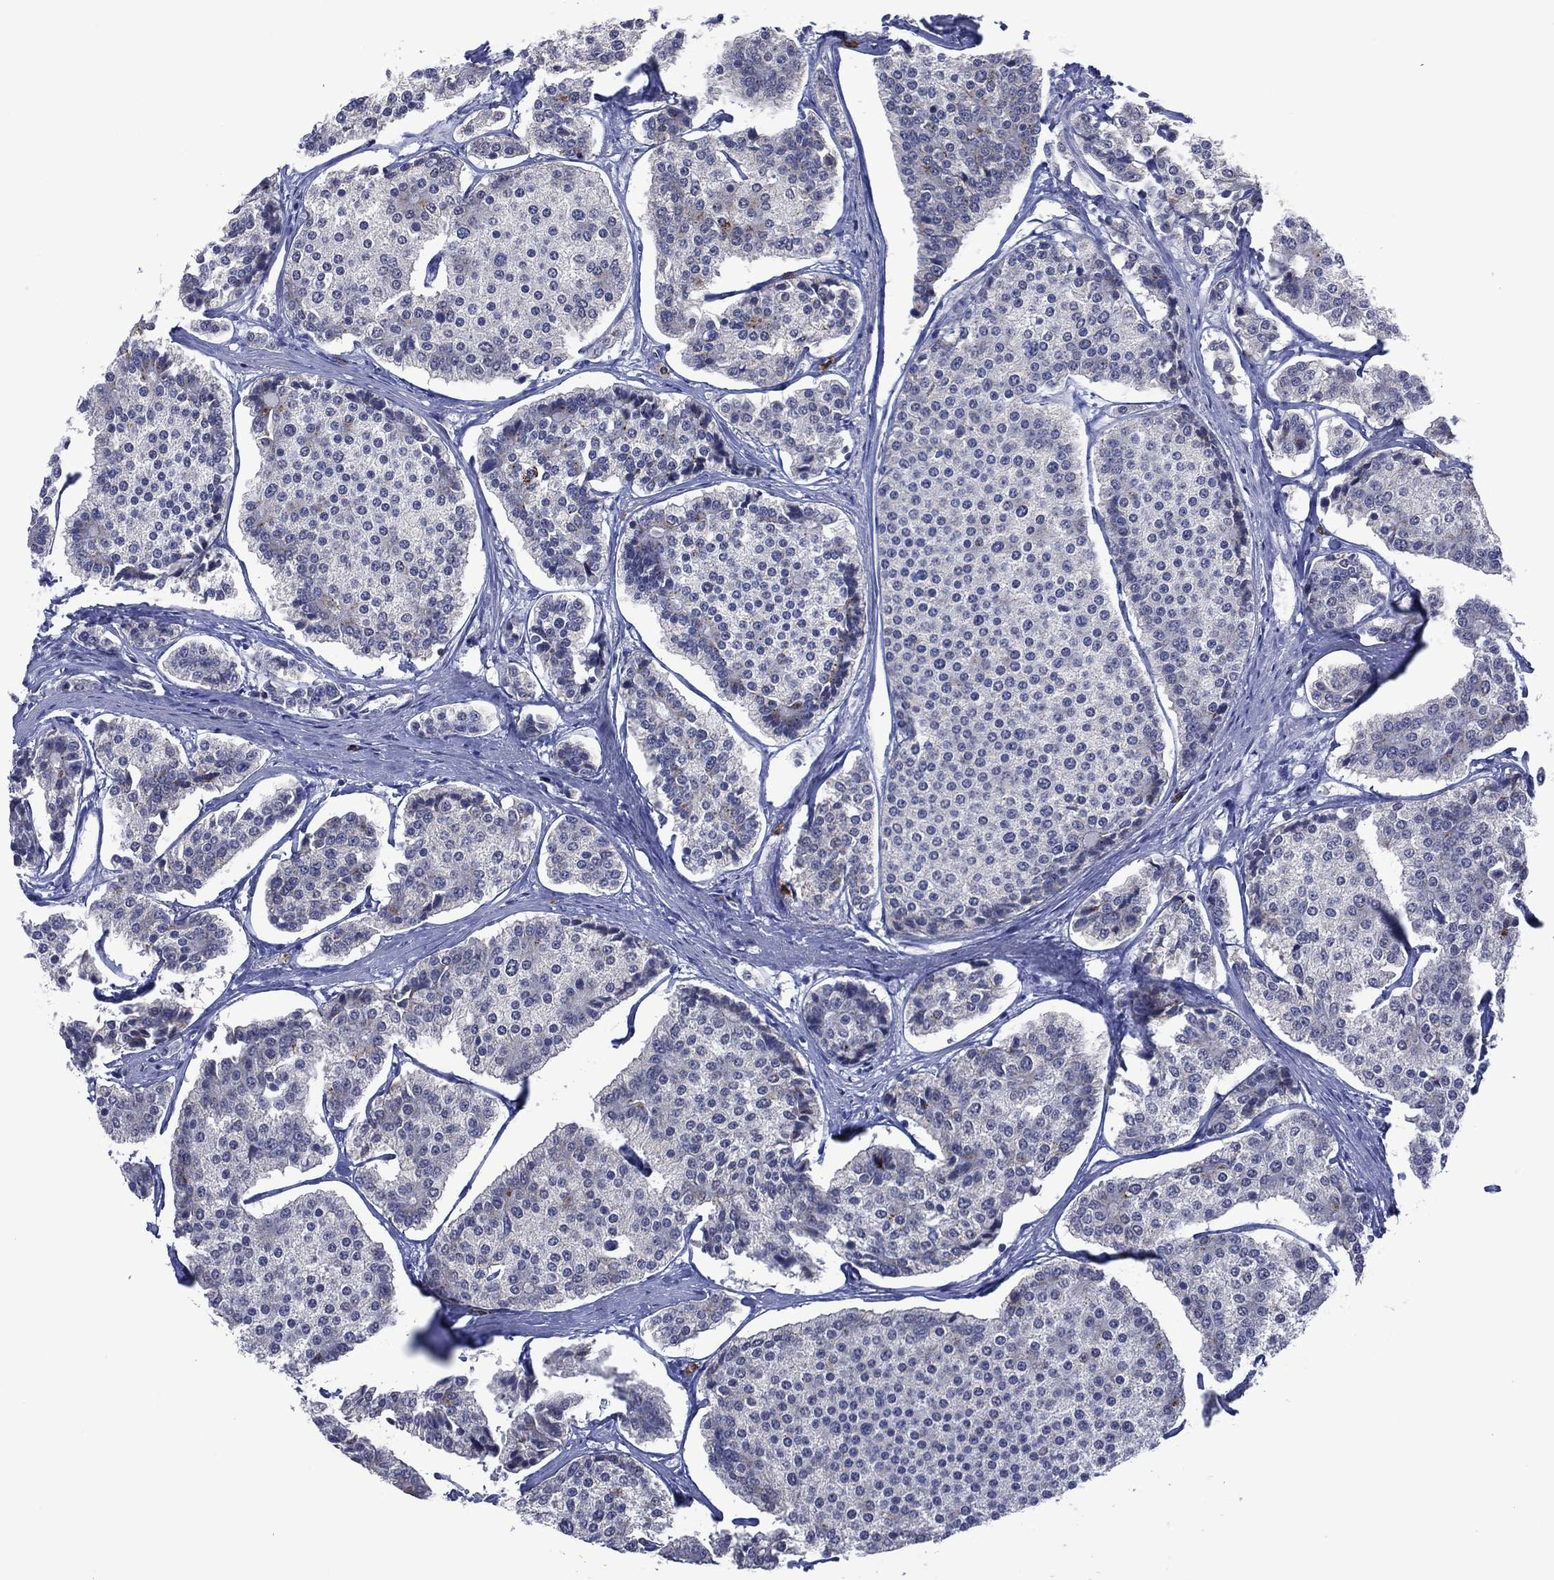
{"staining": {"intensity": "negative", "quantity": "none", "location": "none"}, "tissue": "carcinoid", "cell_type": "Tumor cells", "image_type": "cancer", "snomed": [{"axis": "morphology", "description": "Carcinoid, malignant, NOS"}, {"axis": "topography", "description": "Small intestine"}], "caption": "DAB immunohistochemical staining of carcinoid displays no significant staining in tumor cells.", "gene": "ASB10", "patient": {"sex": "female", "age": 65}}